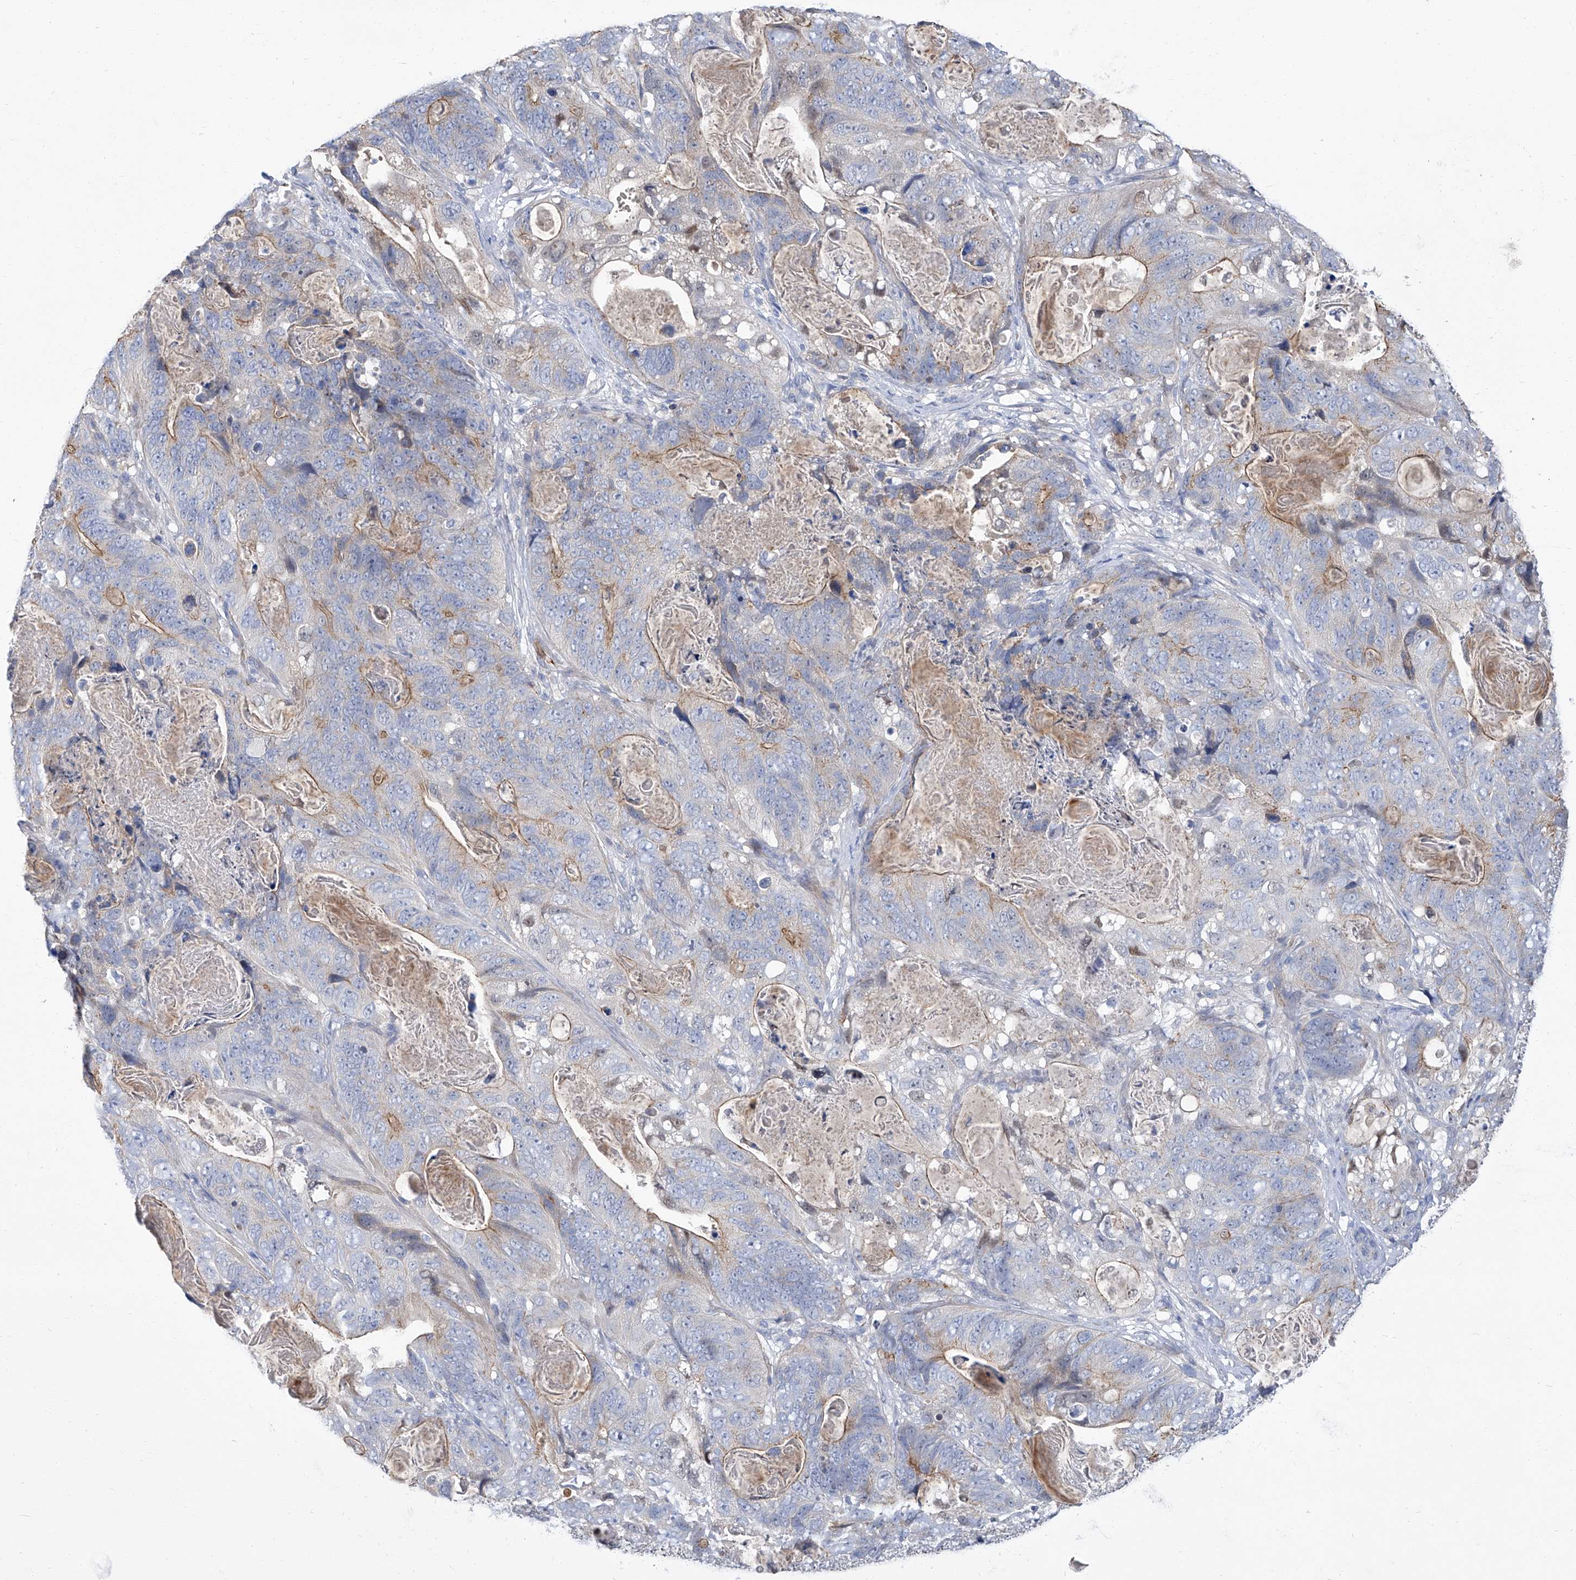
{"staining": {"intensity": "moderate", "quantity": "<25%", "location": "cytoplasmic/membranous"}, "tissue": "stomach cancer", "cell_type": "Tumor cells", "image_type": "cancer", "snomed": [{"axis": "morphology", "description": "Normal tissue, NOS"}, {"axis": "morphology", "description": "Adenocarcinoma, NOS"}, {"axis": "topography", "description": "Stomach"}], "caption": "Moderate cytoplasmic/membranous expression is present in approximately <25% of tumor cells in stomach cancer.", "gene": "PARD3", "patient": {"sex": "female", "age": 89}}